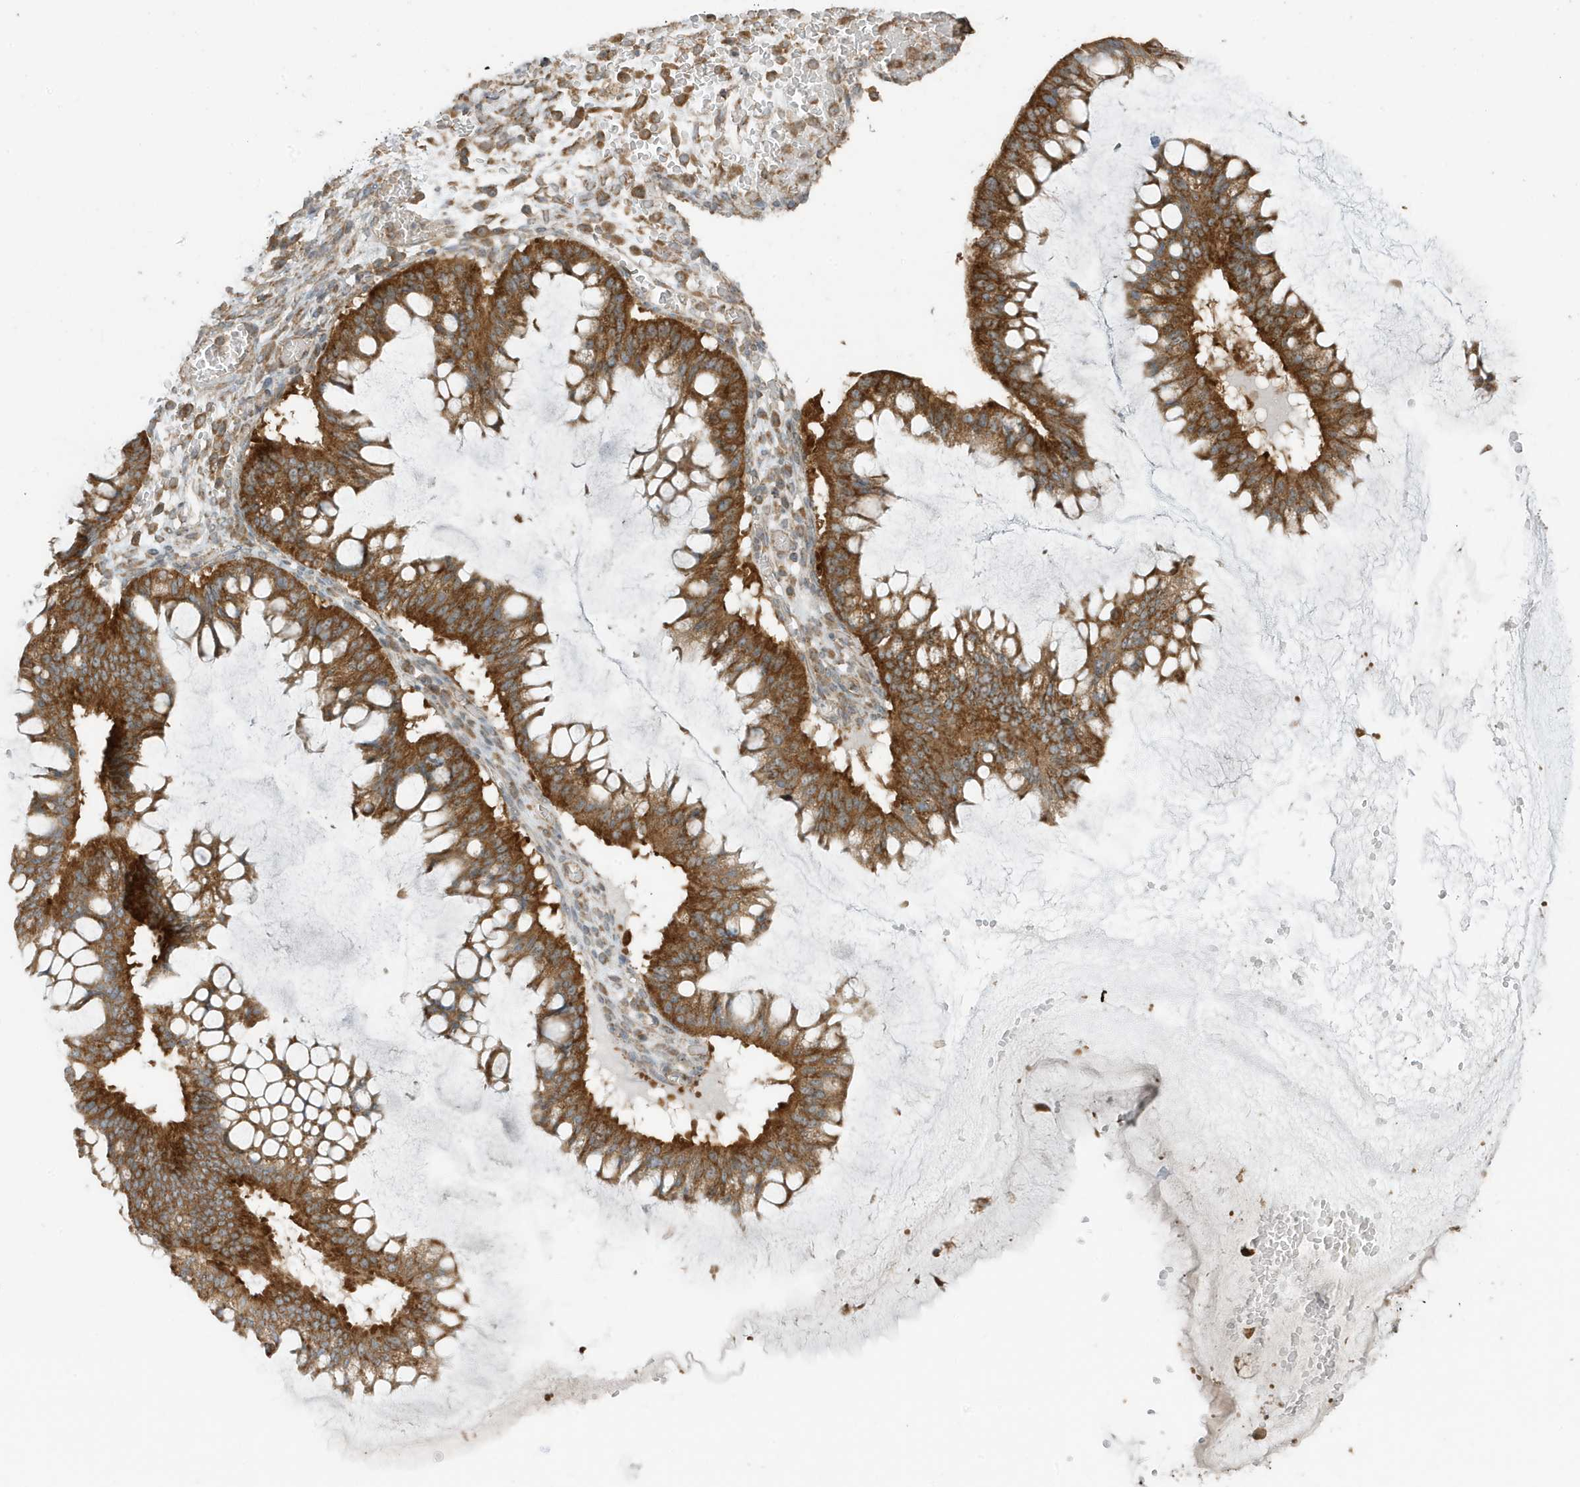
{"staining": {"intensity": "strong", "quantity": ">75%", "location": "cytoplasmic/membranous"}, "tissue": "ovarian cancer", "cell_type": "Tumor cells", "image_type": "cancer", "snomed": [{"axis": "morphology", "description": "Cystadenocarcinoma, mucinous, NOS"}, {"axis": "topography", "description": "Ovary"}], "caption": "Mucinous cystadenocarcinoma (ovarian) was stained to show a protein in brown. There is high levels of strong cytoplasmic/membranous positivity in approximately >75% of tumor cells. (Brightfield microscopy of DAB IHC at high magnification).", "gene": "GOLGA4", "patient": {"sex": "female", "age": 73}}